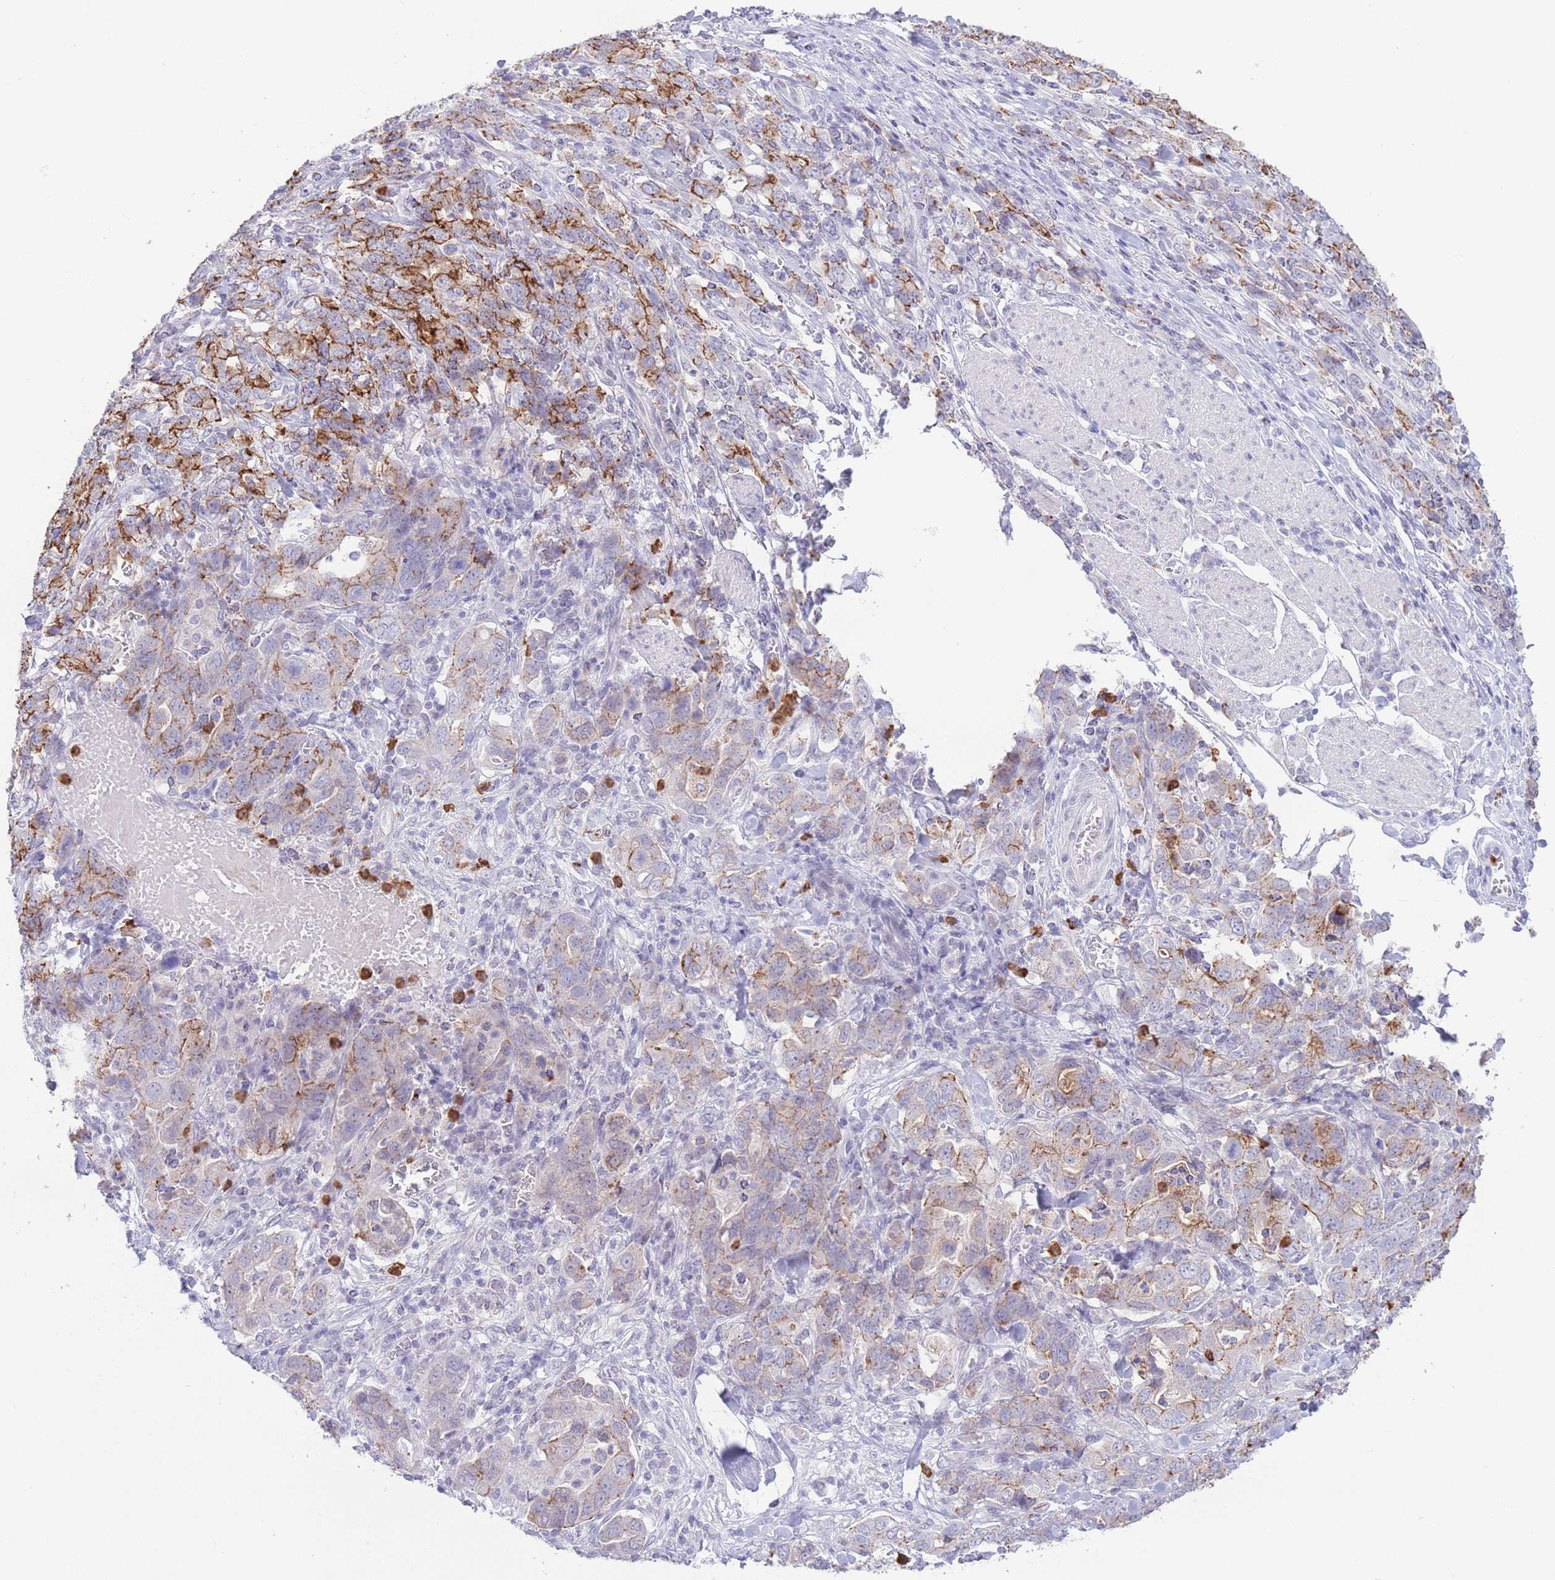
{"staining": {"intensity": "strong", "quantity": "25%-75%", "location": "cytoplasmic/membranous"}, "tissue": "stomach cancer", "cell_type": "Tumor cells", "image_type": "cancer", "snomed": [{"axis": "morphology", "description": "Adenocarcinoma, NOS"}, {"axis": "topography", "description": "Stomach, upper"}, {"axis": "topography", "description": "Stomach"}], "caption": "Stomach adenocarcinoma stained with immunohistochemistry exhibits strong cytoplasmic/membranous positivity in approximately 25%-75% of tumor cells.", "gene": "LCLAT1", "patient": {"sex": "male", "age": 62}}